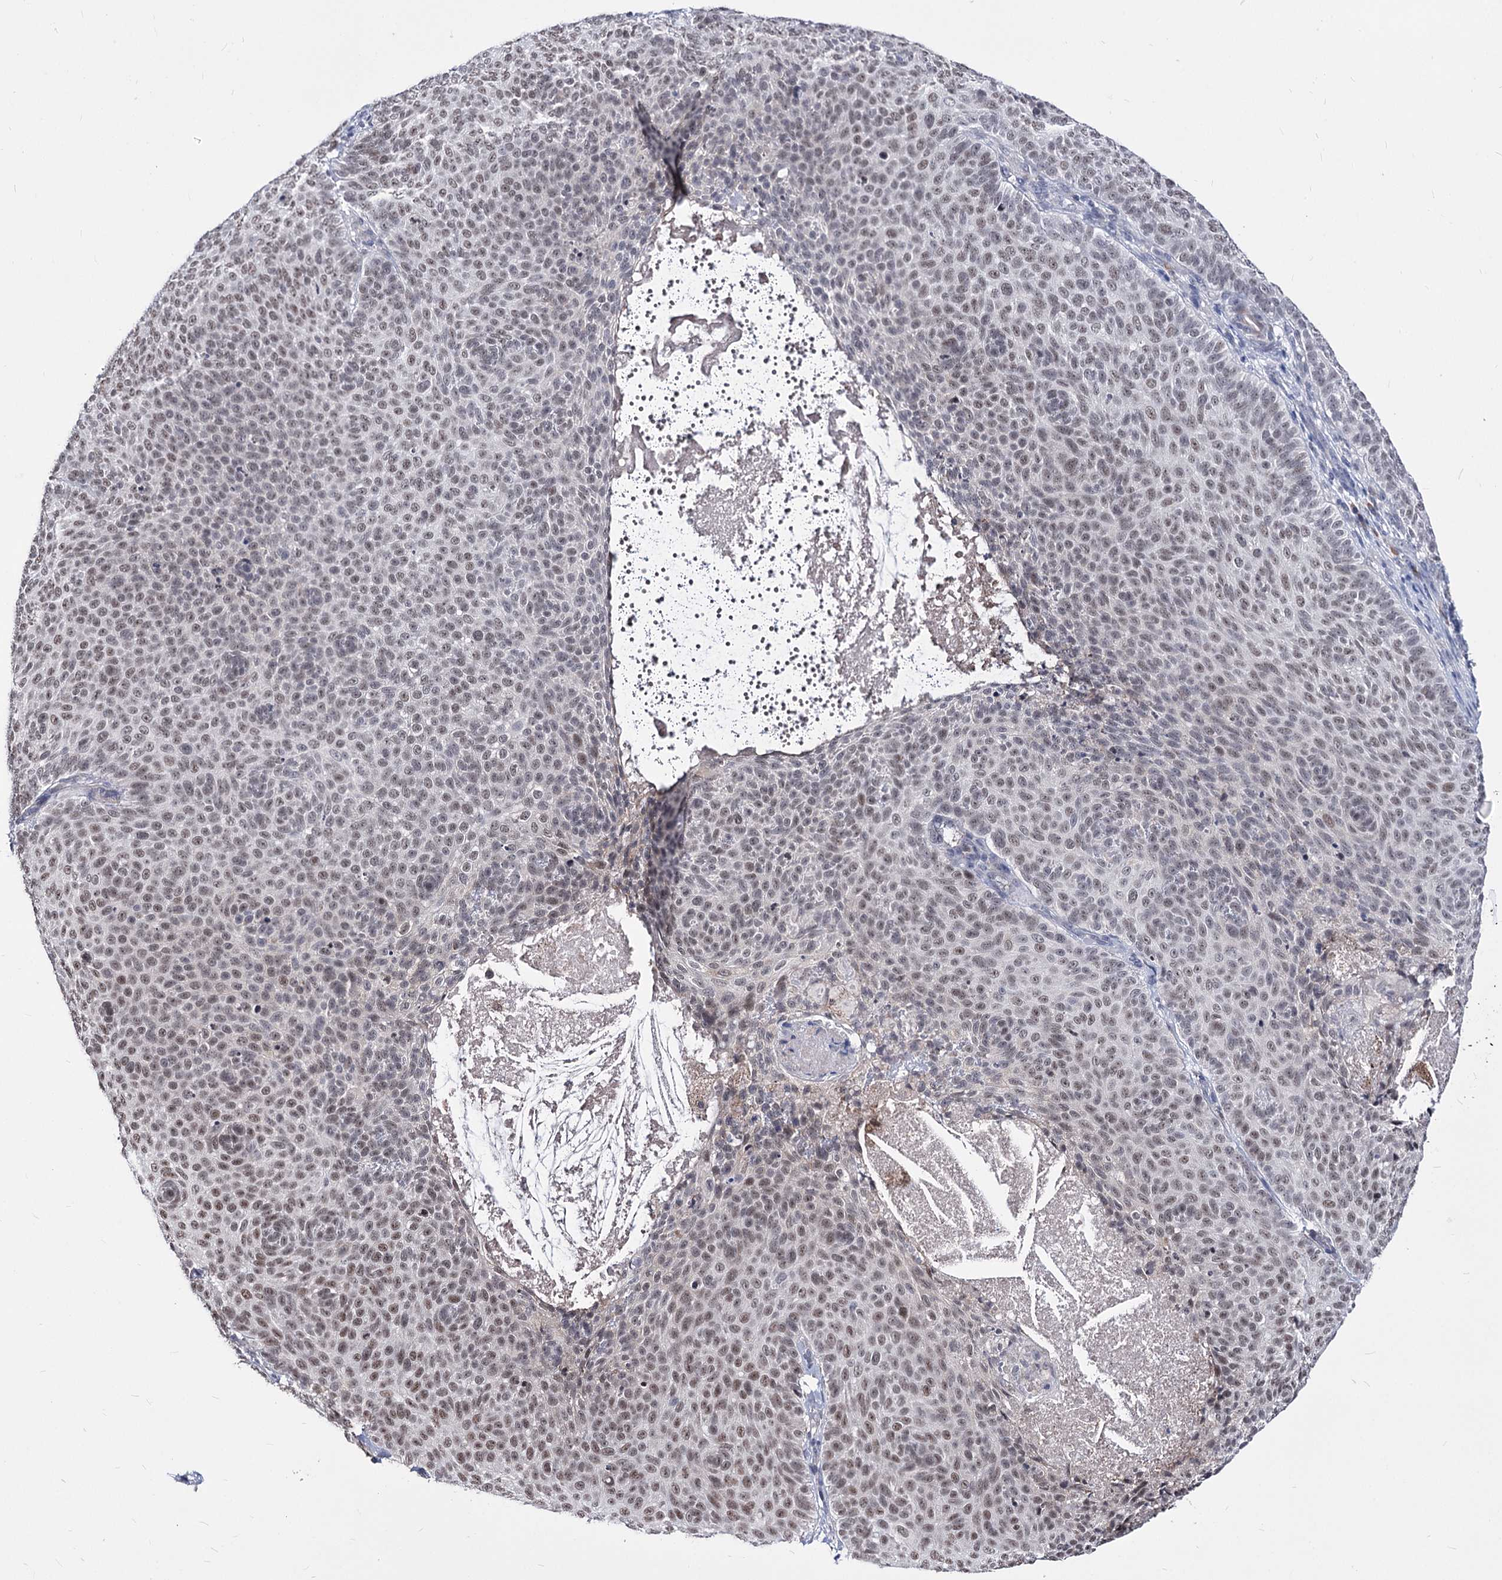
{"staining": {"intensity": "moderate", "quantity": "<25%", "location": "nuclear"}, "tissue": "skin cancer", "cell_type": "Tumor cells", "image_type": "cancer", "snomed": [{"axis": "morphology", "description": "Basal cell carcinoma"}, {"axis": "topography", "description": "Skin"}], "caption": "Protein analysis of skin basal cell carcinoma tissue reveals moderate nuclear staining in about <25% of tumor cells. (DAB IHC, brown staining for protein, blue staining for nuclei).", "gene": "PPRC1", "patient": {"sex": "male", "age": 85}}